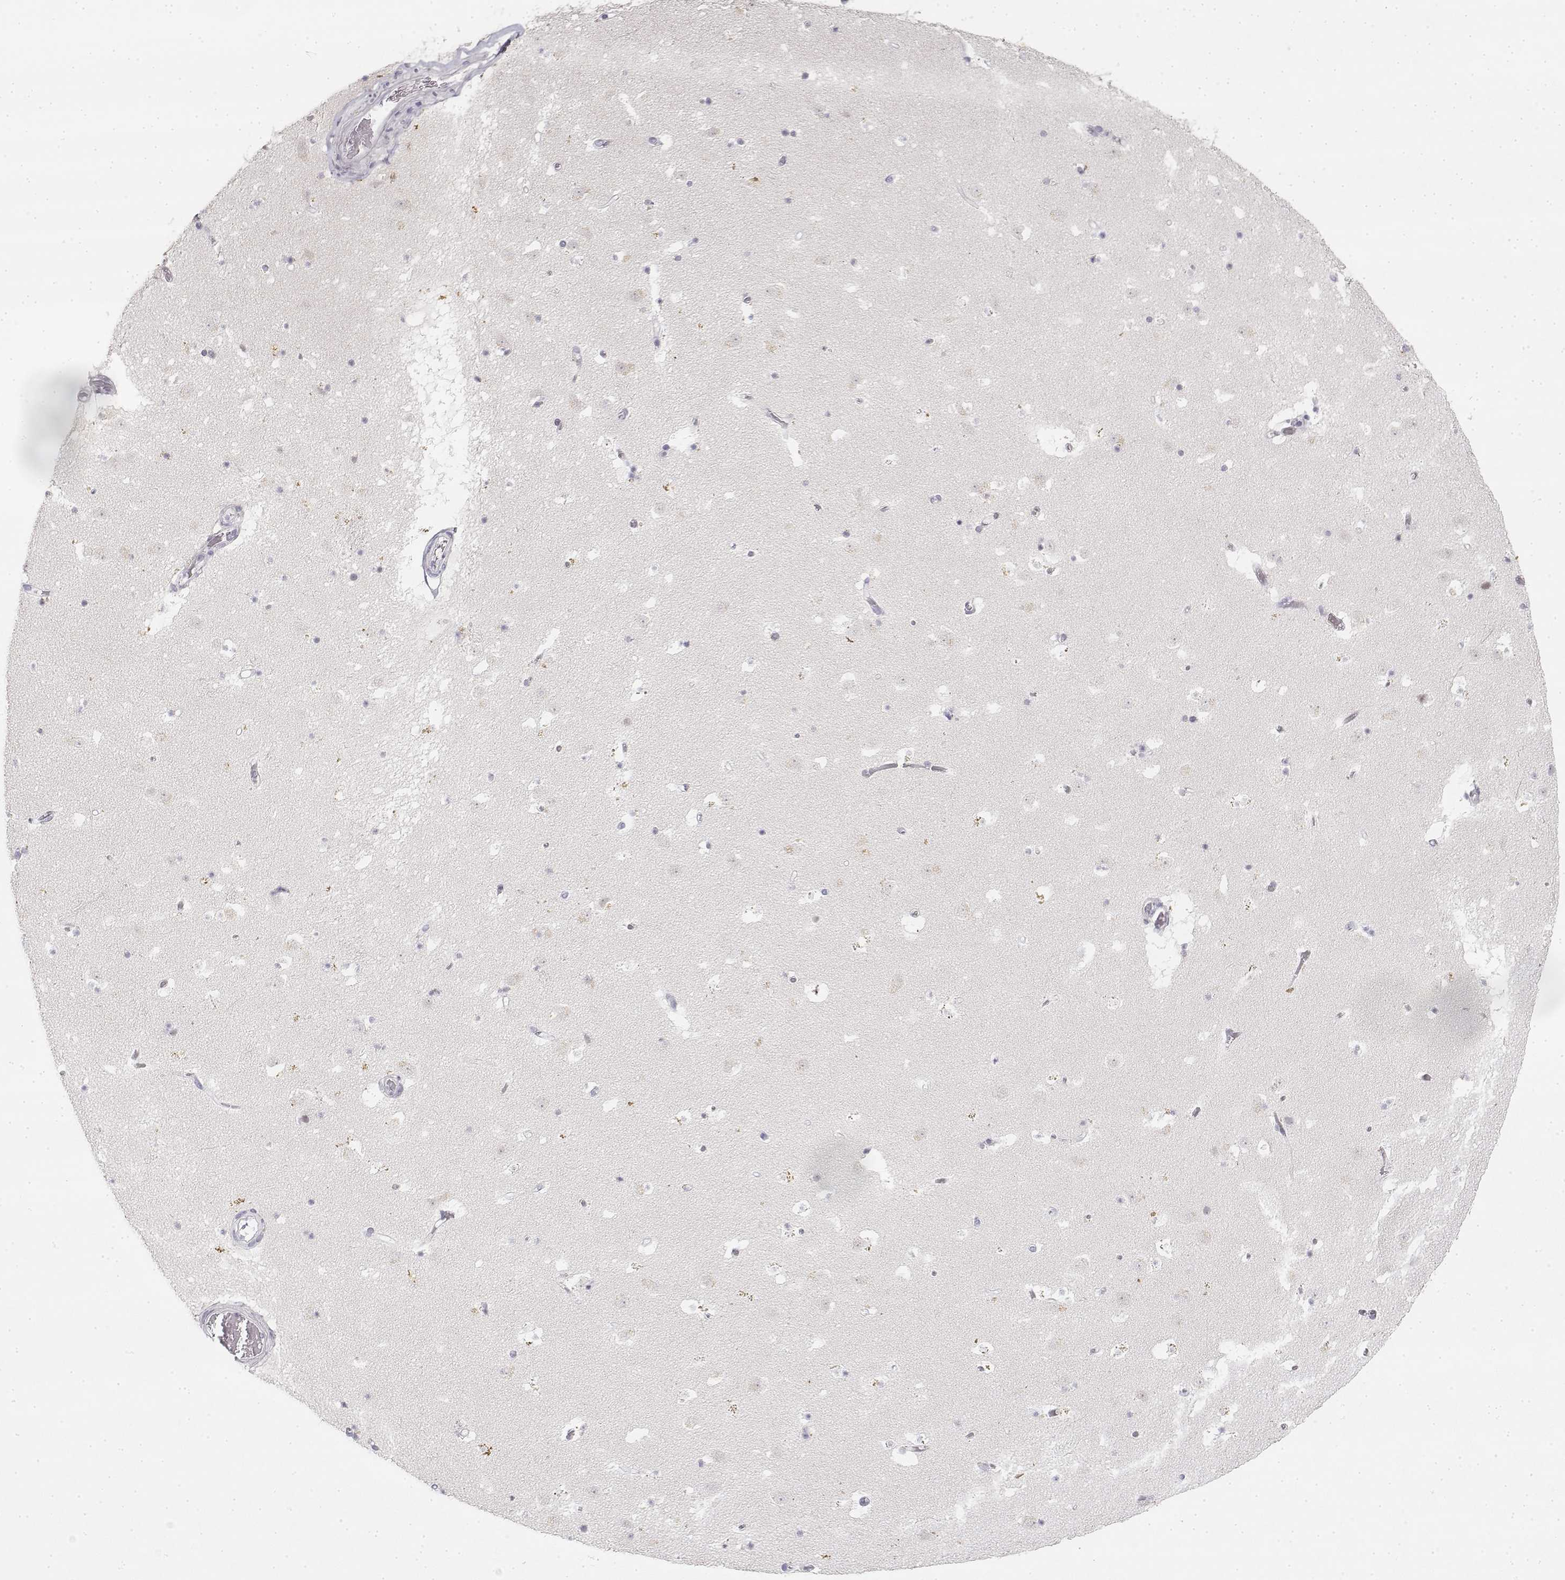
{"staining": {"intensity": "negative", "quantity": "none", "location": "none"}, "tissue": "caudate", "cell_type": "Glial cells", "image_type": "normal", "snomed": [{"axis": "morphology", "description": "Normal tissue, NOS"}, {"axis": "topography", "description": "Lateral ventricle wall"}], "caption": "Micrograph shows no significant protein expression in glial cells of normal caudate. (DAB (3,3'-diaminobenzidine) immunohistochemistry visualized using brightfield microscopy, high magnification).", "gene": "KRT84", "patient": {"sex": "female", "age": 42}}